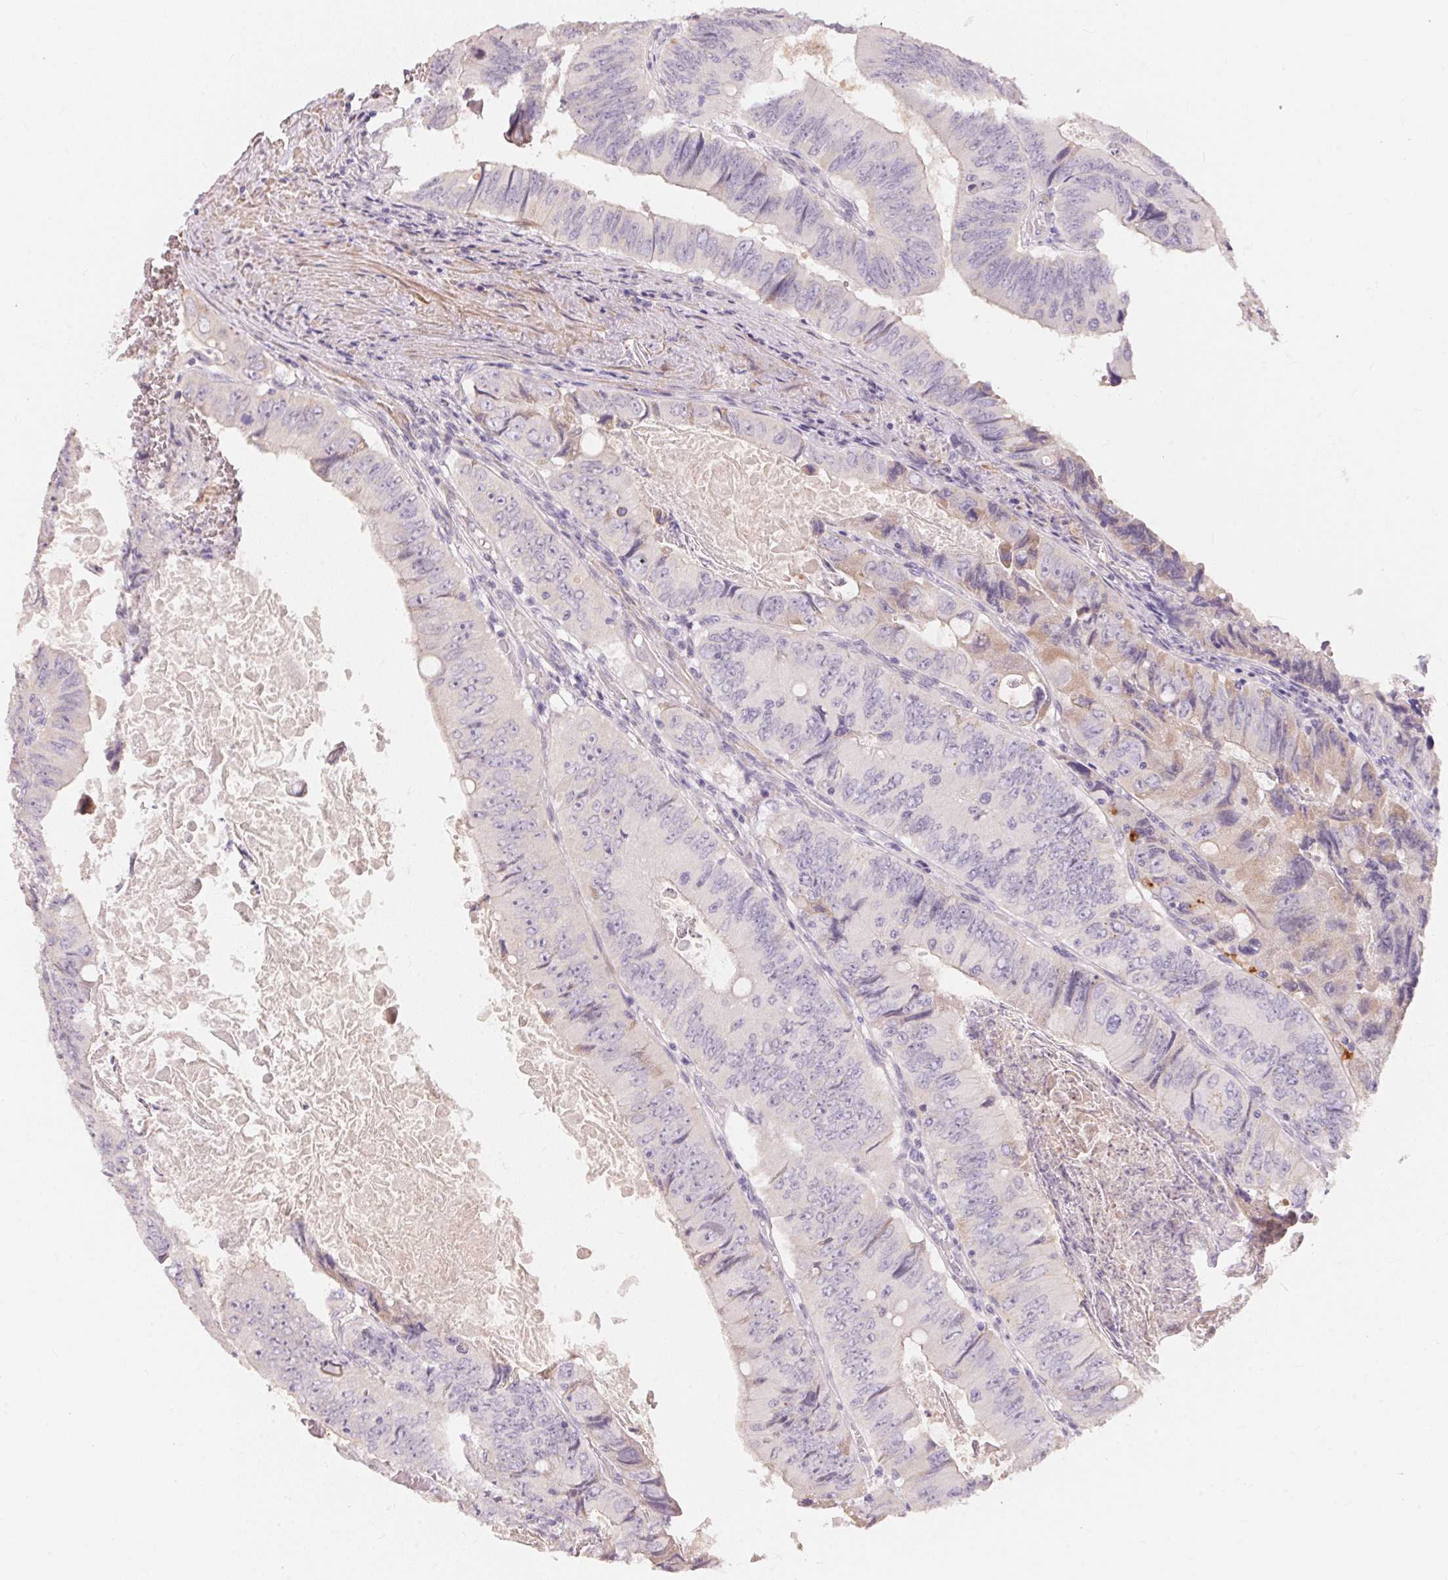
{"staining": {"intensity": "negative", "quantity": "none", "location": "none"}, "tissue": "colorectal cancer", "cell_type": "Tumor cells", "image_type": "cancer", "snomed": [{"axis": "morphology", "description": "Adenocarcinoma, NOS"}, {"axis": "topography", "description": "Colon"}], "caption": "A histopathology image of human adenocarcinoma (colorectal) is negative for staining in tumor cells. (DAB IHC, high magnification).", "gene": "TP53AIP1", "patient": {"sex": "female", "age": 84}}